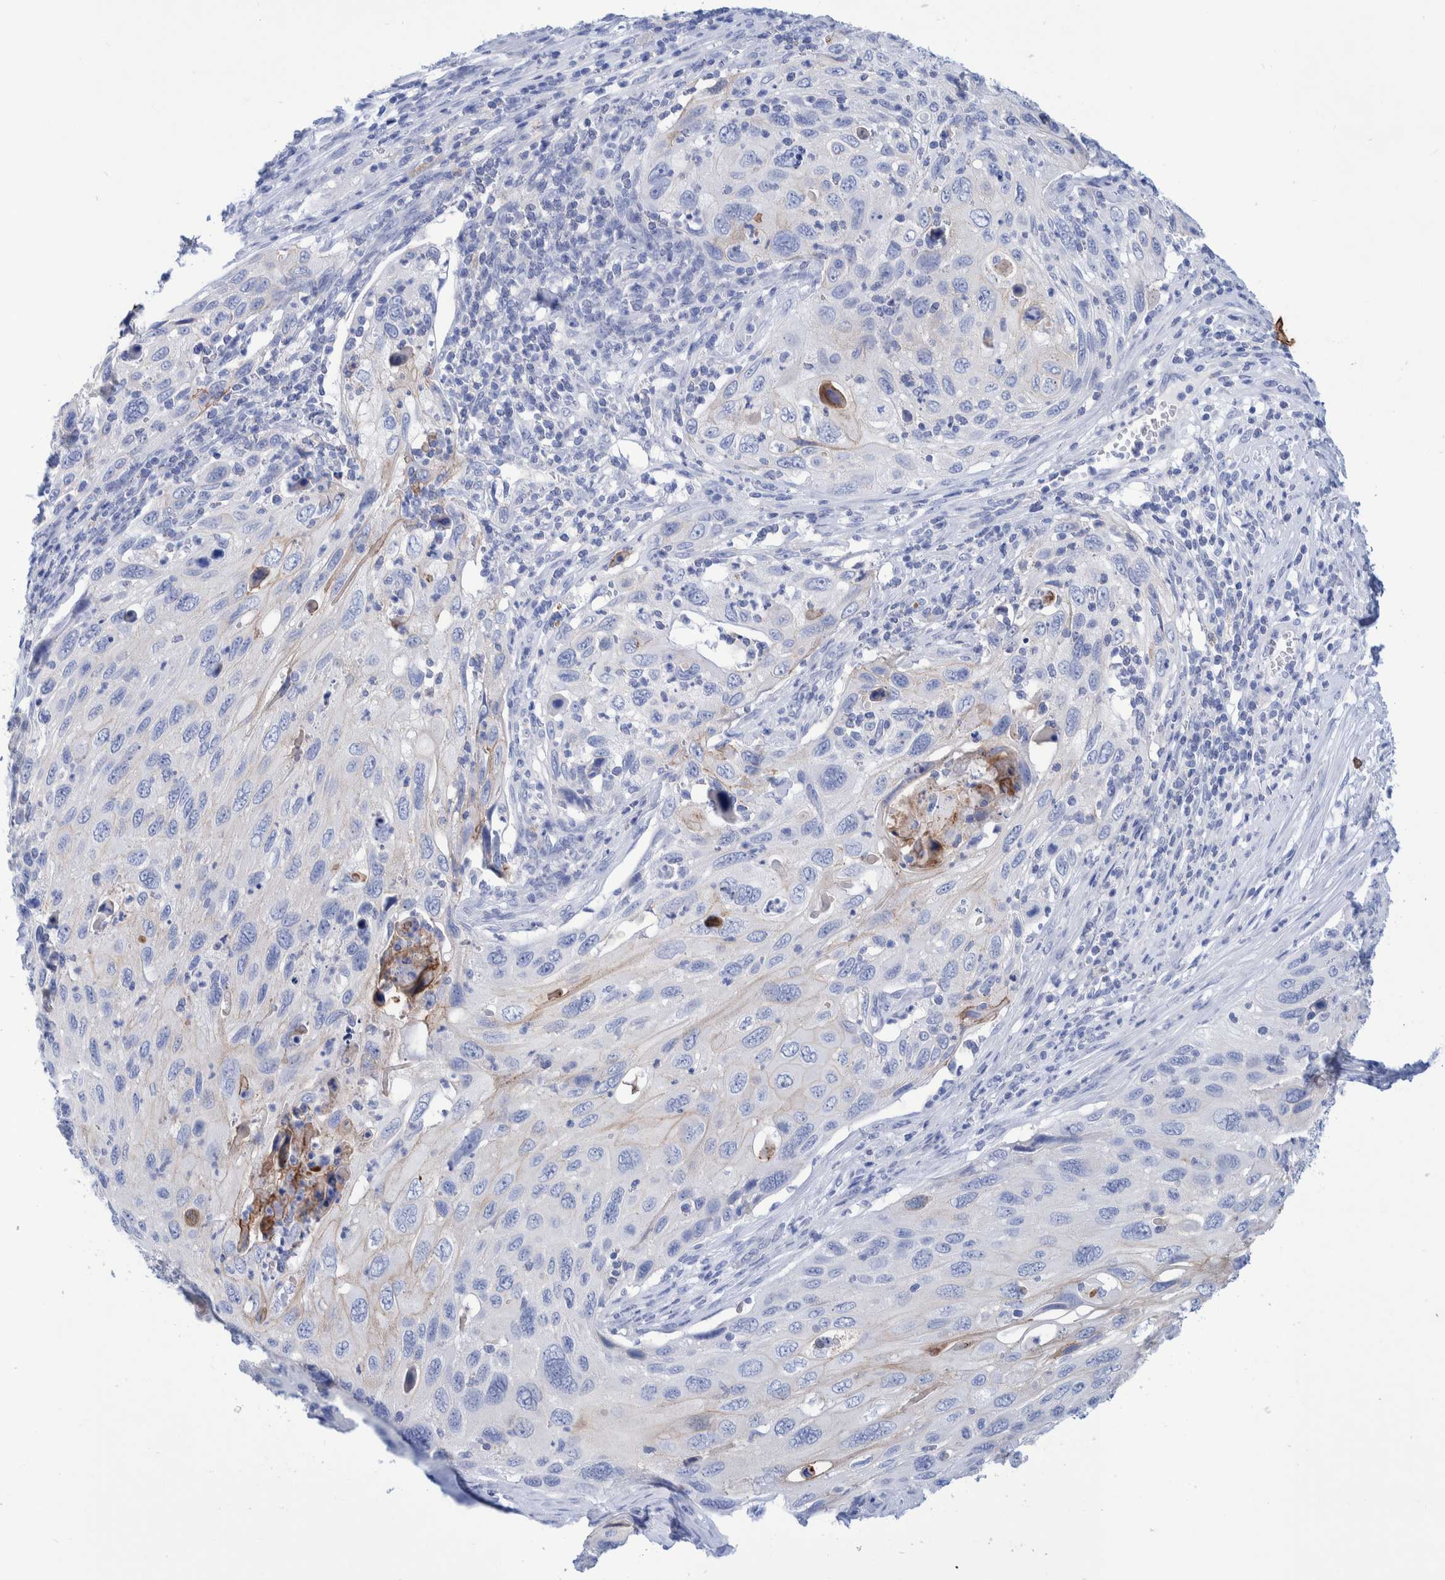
{"staining": {"intensity": "moderate", "quantity": "<25%", "location": "cytoplasmic/membranous"}, "tissue": "cervical cancer", "cell_type": "Tumor cells", "image_type": "cancer", "snomed": [{"axis": "morphology", "description": "Squamous cell carcinoma, NOS"}, {"axis": "topography", "description": "Cervix"}], "caption": "Approximately <25% of tumor cells in human squamous cell carcinoma (cervical) reveal moderate cytoplasmic/membranous protein staining as visualized by brown immunohistochemical staining.", "gene": "PERP", "patient": {"sex": "female", "age": 70}}